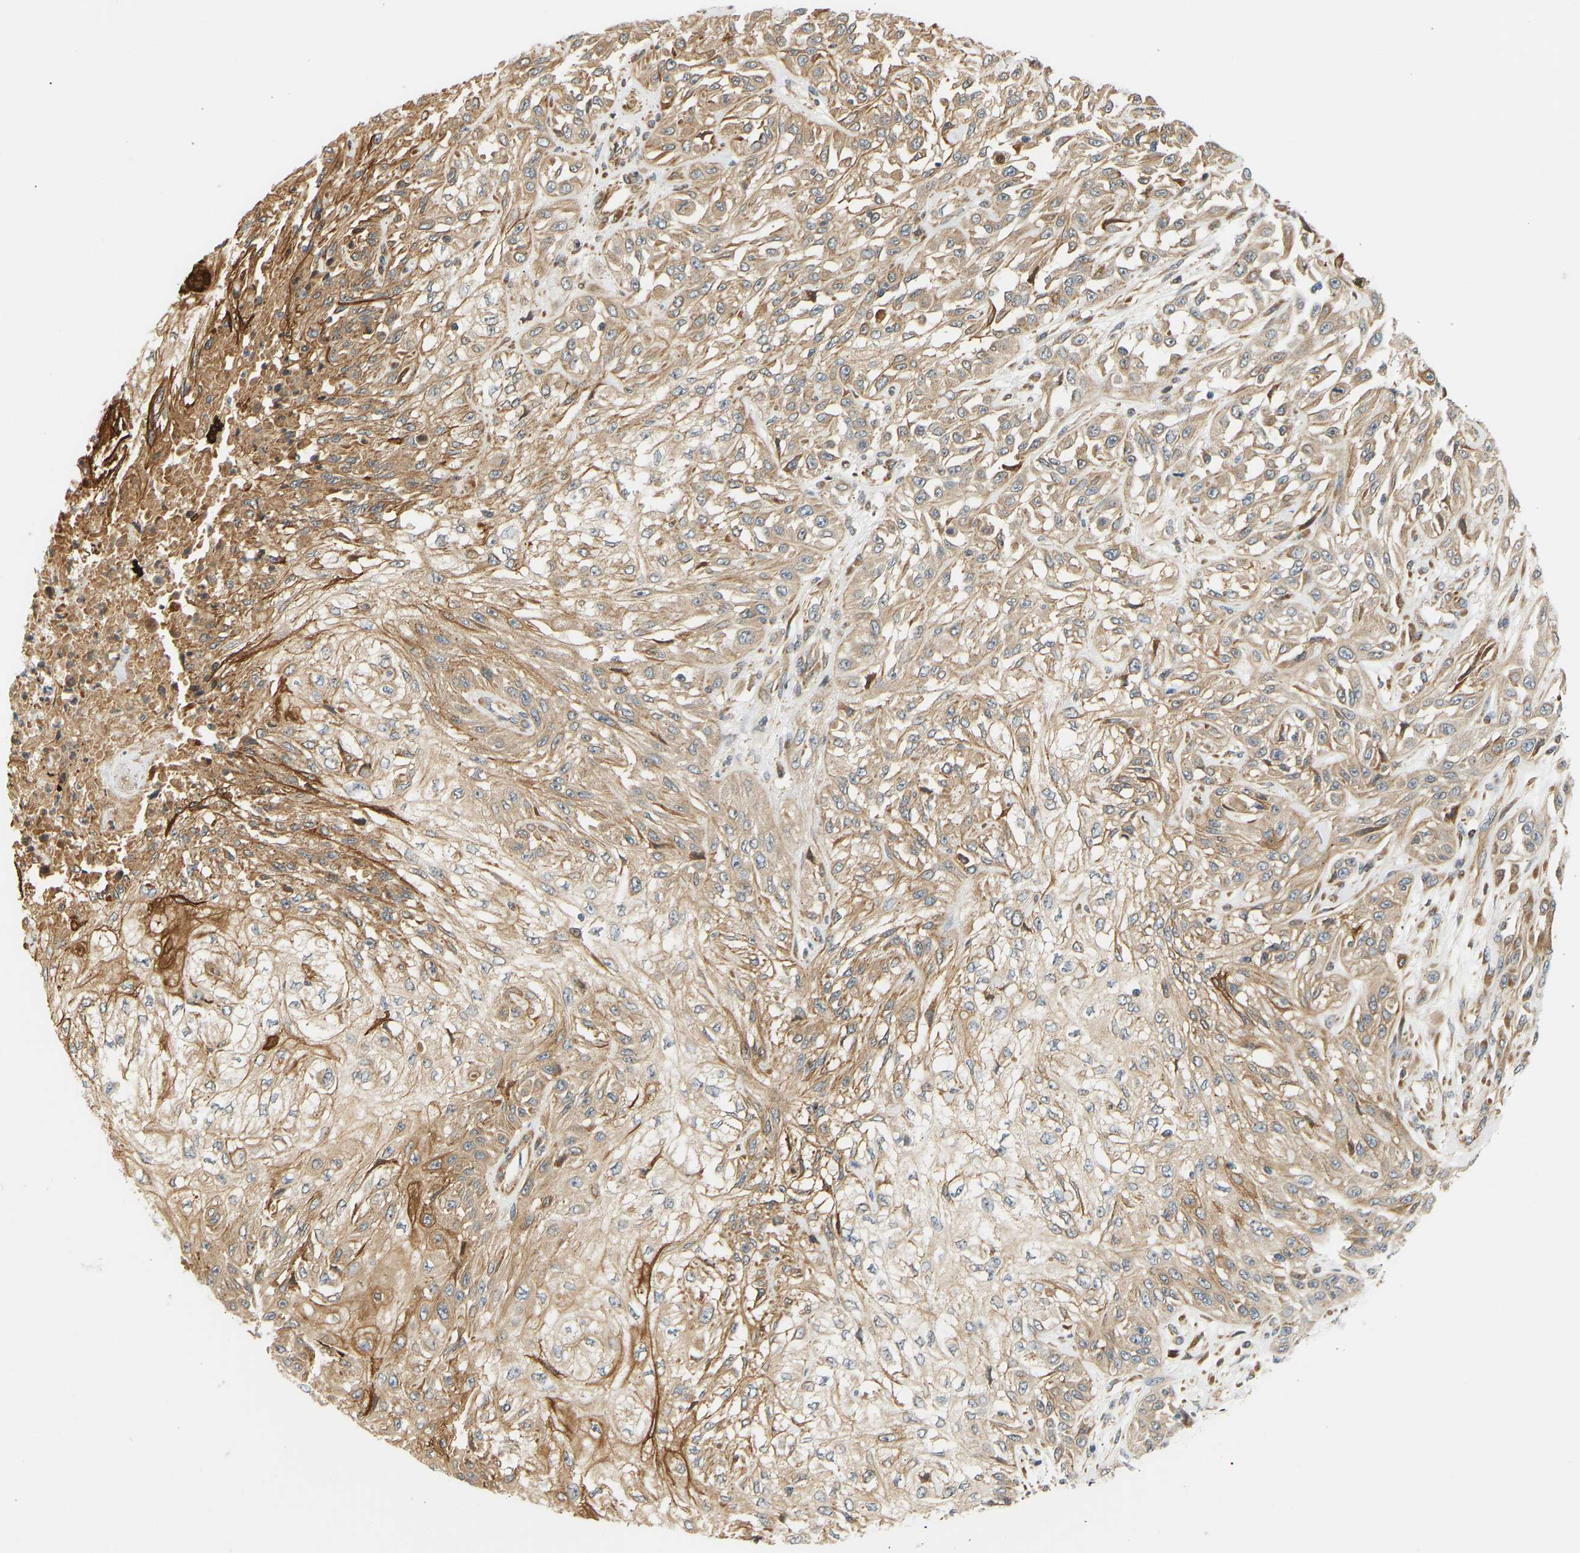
{"staining": {"intensity": "moderate", "quantity": "<25%", "location": "cytoplasmic/membranous"}, "tissue": "skin cancer", "cell_type": "Tumor cells", "image_type": "cancer", "snomed": [{"axis": "morphology", "description": "Squamous cell carcinoma, NOS"}, {"axis": "morphology", "description": "Squamous cell carcinoma, metastatic, NOS"}, {"axis": "topography", "description": "Skin"}, {"axis": "topography", "description": "Lymph node"}], "caption": "Skin cancer (metastatic squamous cell carcinoma) tissue exhibits moderate cytoplasmic/membranous positivity in approximately <25% of tumor cells, visualized by immunohistochemistry. Ihc stains the protein in brown and the nuclei are stained blue.", "gene": "CEP57", "patient": {"sex": "male", "age": 75}}